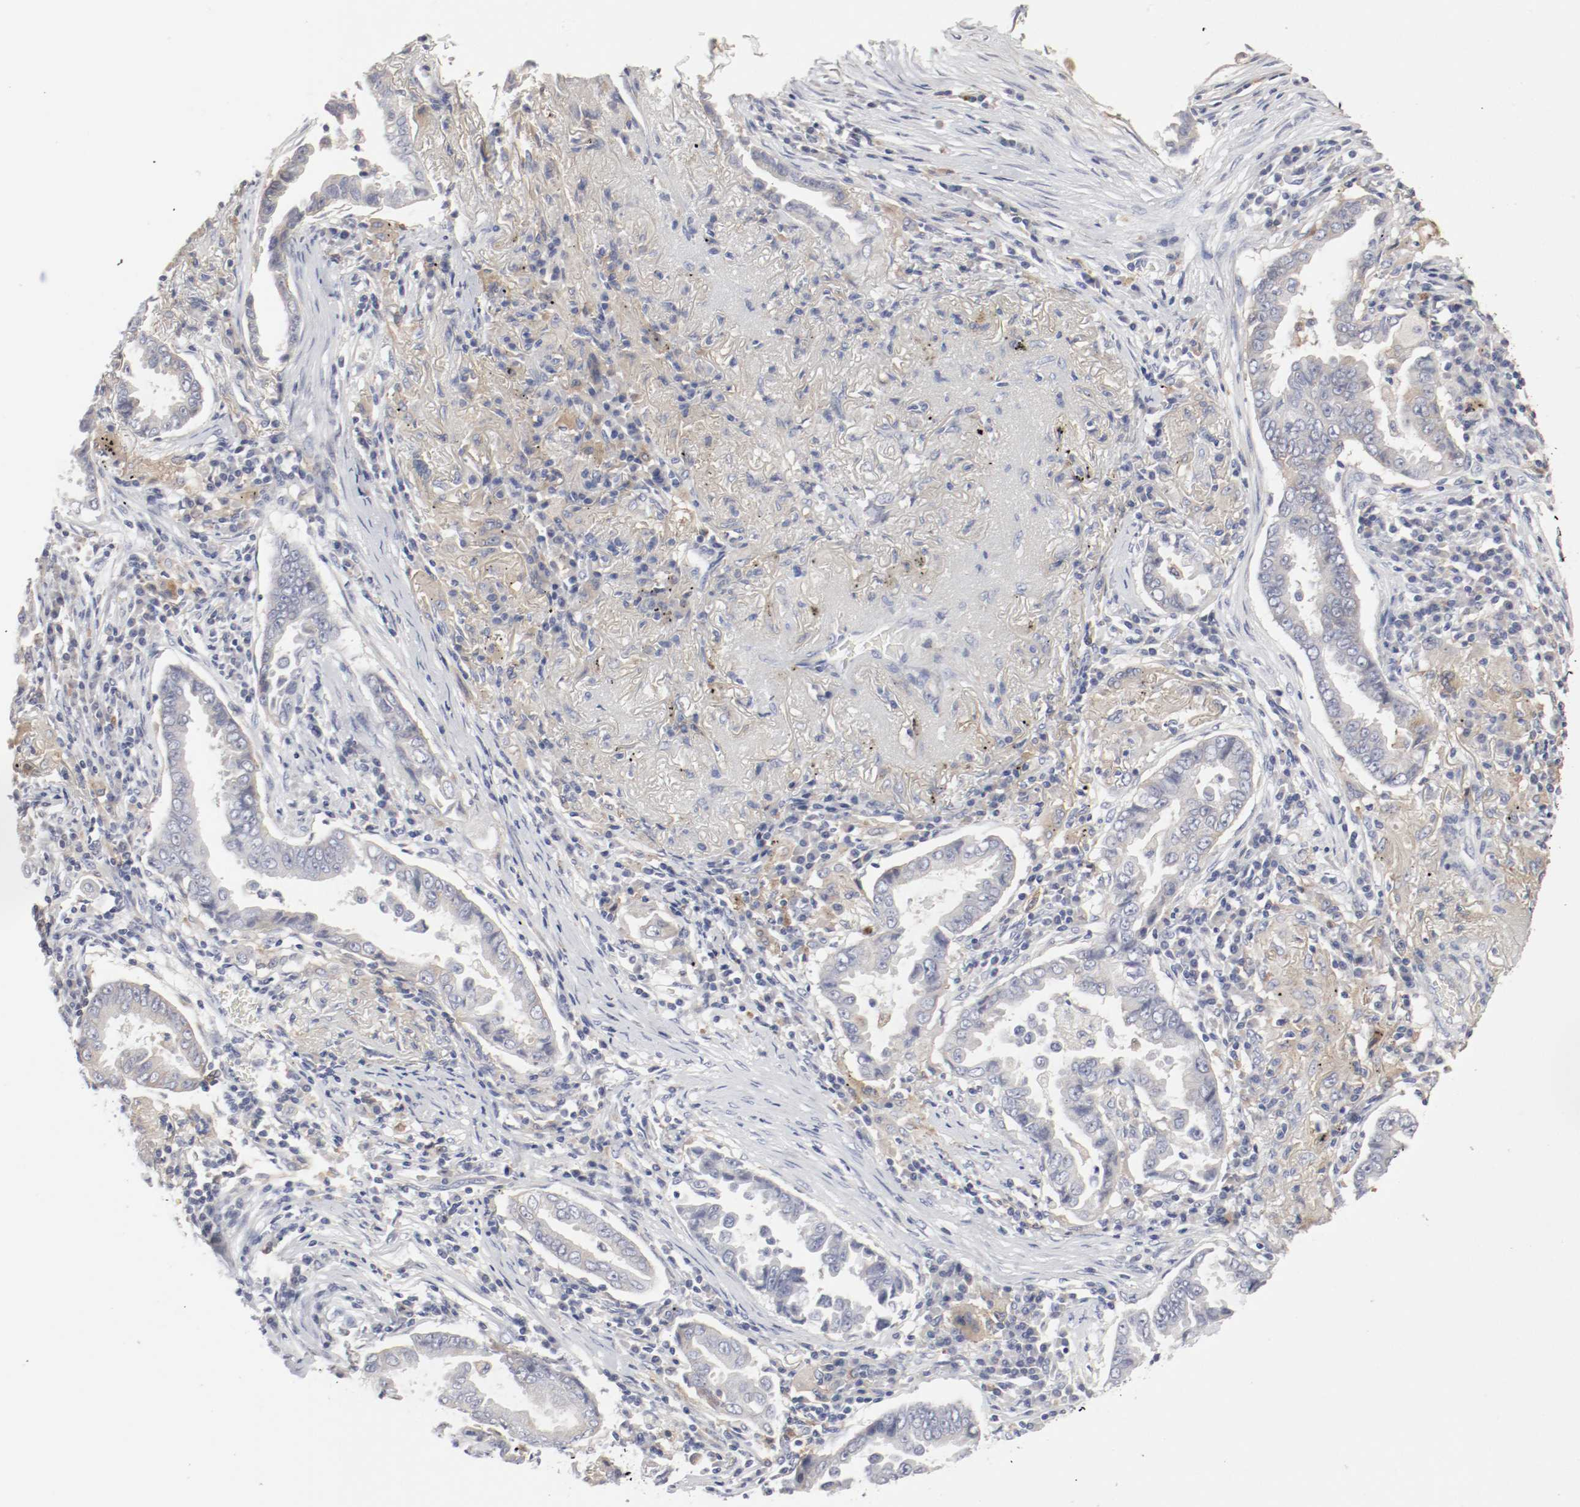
{"staining": {"intensity": "weak", "quantity": "<25%", "location": "cytoplasmic/membranous"}, "tissue": "lung cancer", "cell_type": "Tumor cells", "image_type": "cancer", "snomed": [{"axis": "morphology", "description": "Normal tissue, NOS"}, {"axis": "morphology", "description": "Inflammation, NOS"}, {"axis": "morphology", "description": "Adenocarcinoma, NOS"}, {"axis": "topography", "description": "Lung"}], "caption": "An image of human lung cancer is negative for staining in tumor cells.", "gene": "FGFBP1", "patient": {"sex": "female", "age": 64}}